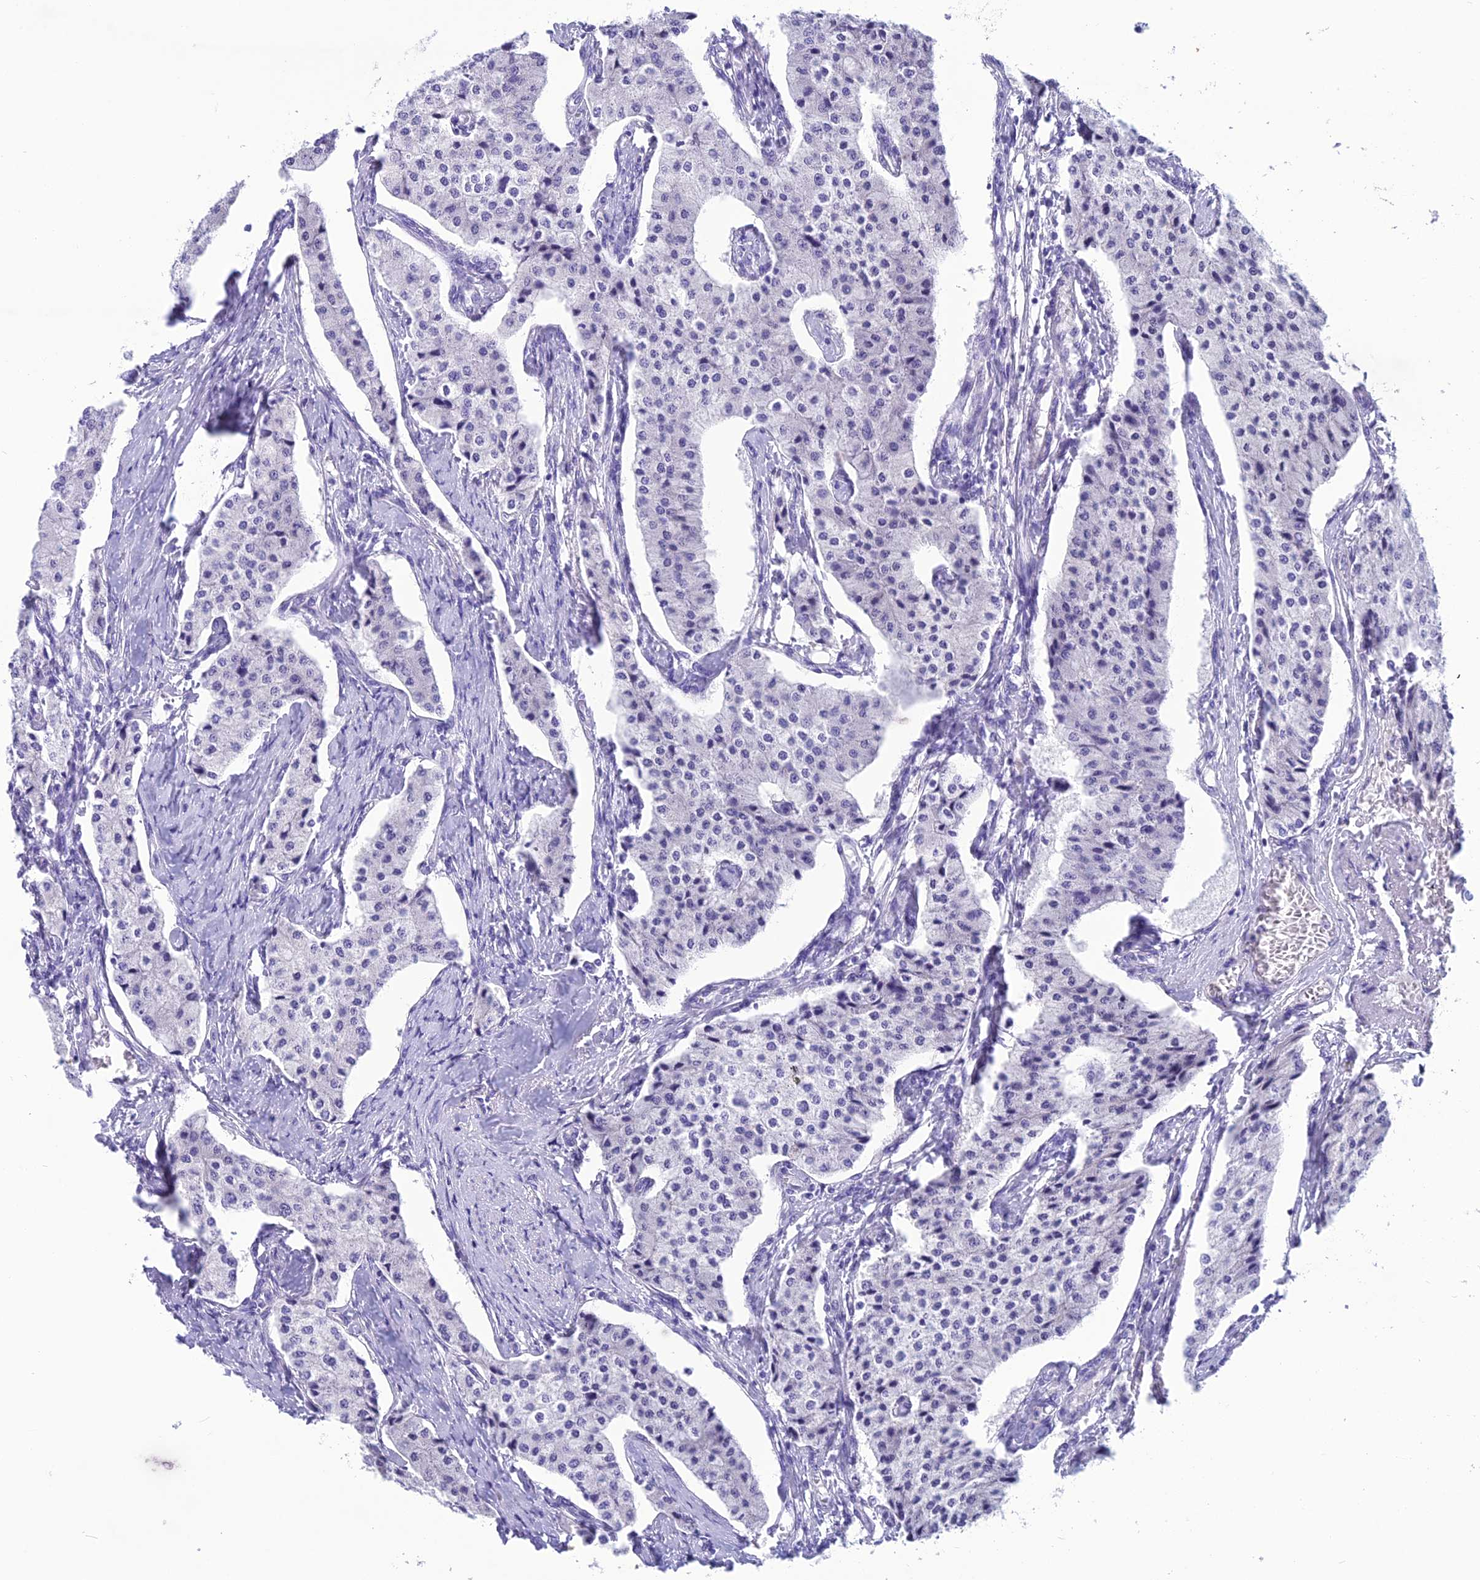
{"staining": {"intensity": "negative", "quantity": "none", "location": "none"}, "tissue": "carcinoid", "cell_type": "Tumor cells", "image_type": "cancer", "snomed": [{"axis": "morphology", "description": "Carcinoid, malignant, NOS"}, {"axis": "topography", "description": "Colon"}], "caption": "Immunohistochemistry (IHC) photomicrograph of carcinoid stained for a protein (brown), which exhibits no staining in tumor cells.", "gene": "TRAM1L1", "patient": {"sex": "female", "age": 52}}